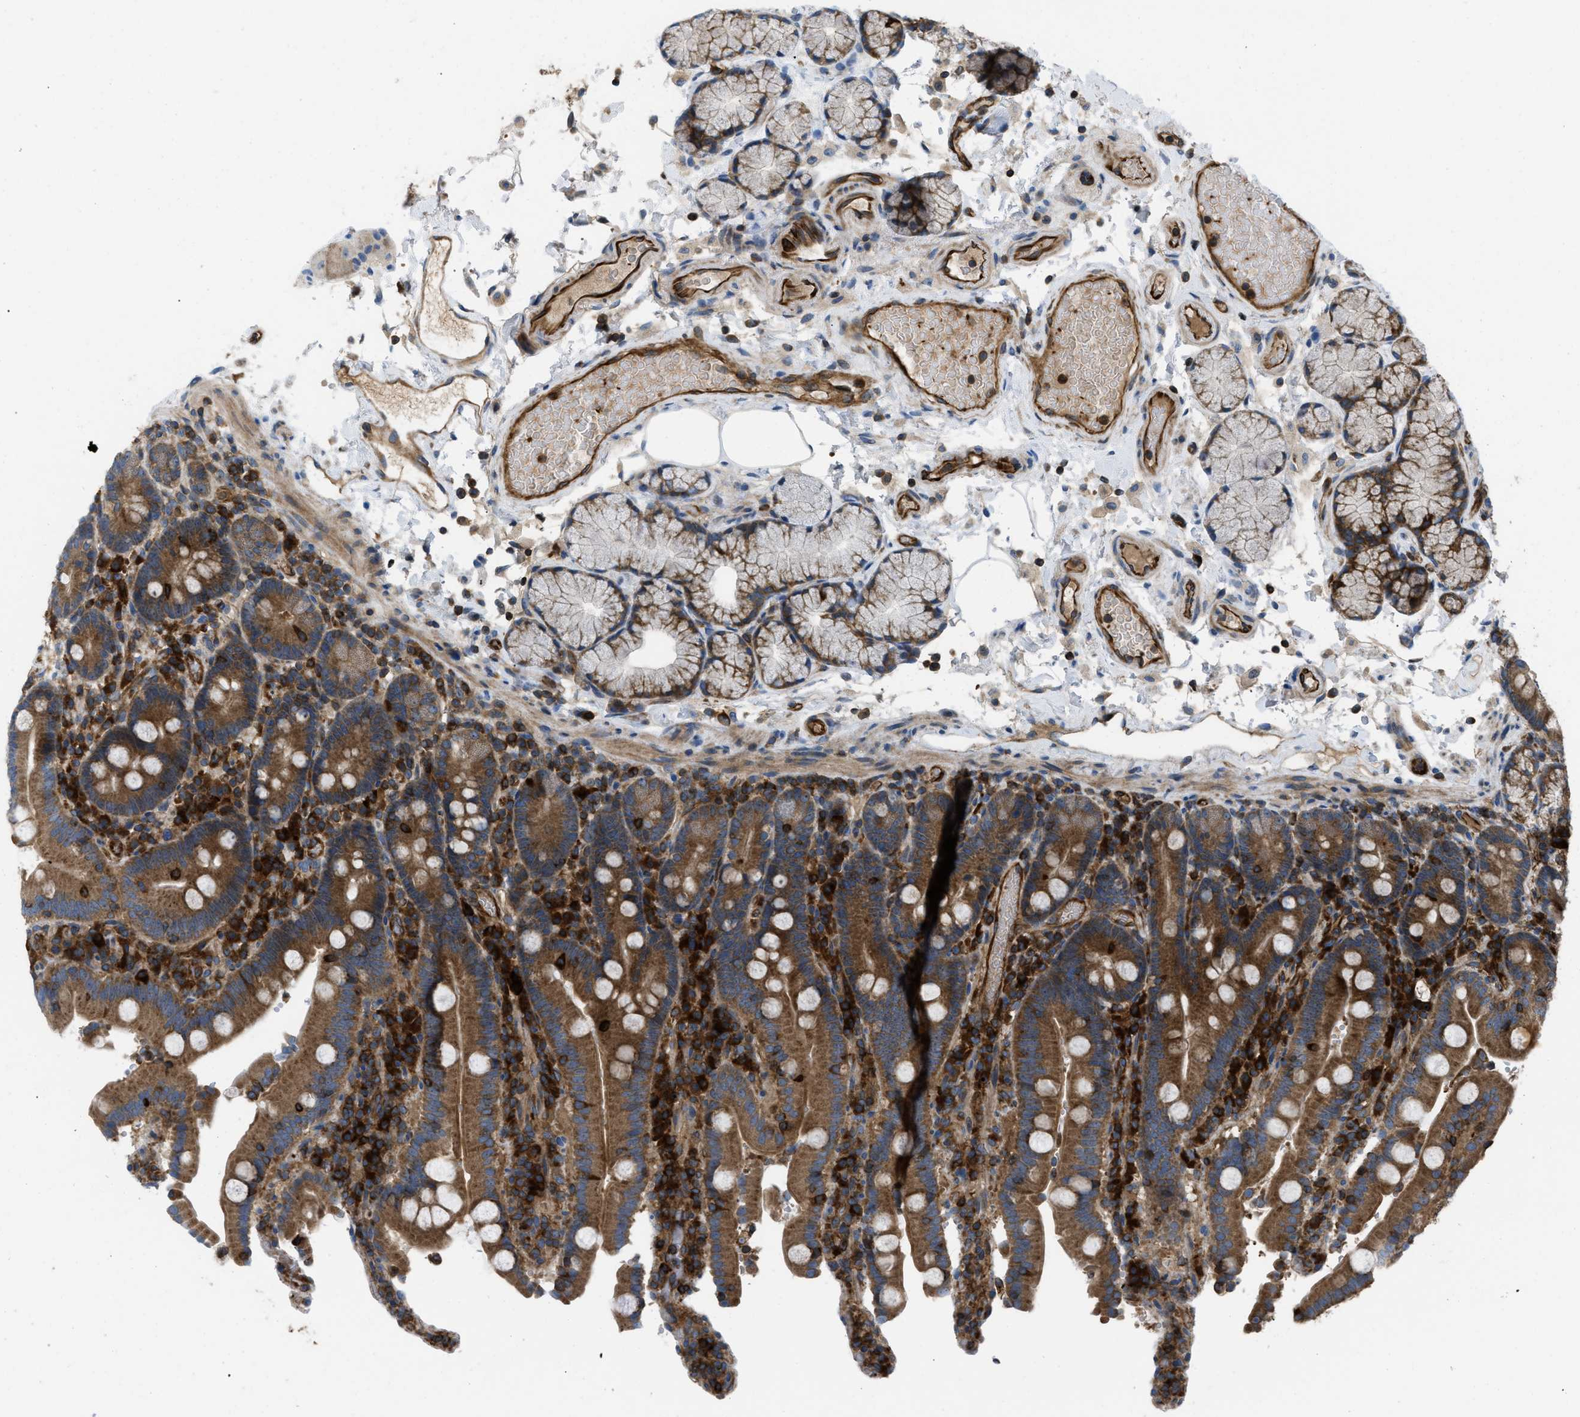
{"staining": {"intensity": "strong", "quantity": ">75%", "location": "cytoplasmic/membranous"}, "tissue": "duodenum", "cell_type": "Glandular cells", "image_type": "normal", "snomed": [{"axis": "morphology", "description": "Normal tissue, NOS"}, {"axis": "topography", "description": "Small intestine, NOS"}], "caption": "High-power microscopy captured an immunohistochemistry (IHC) histopathology image of benign duodenum, revealing strong cytoplasmic/membranous positivity in approximately >75% of glandular cells.", "gene": "ATP2A3", "patient": {"sex": "female", "age": 71}}